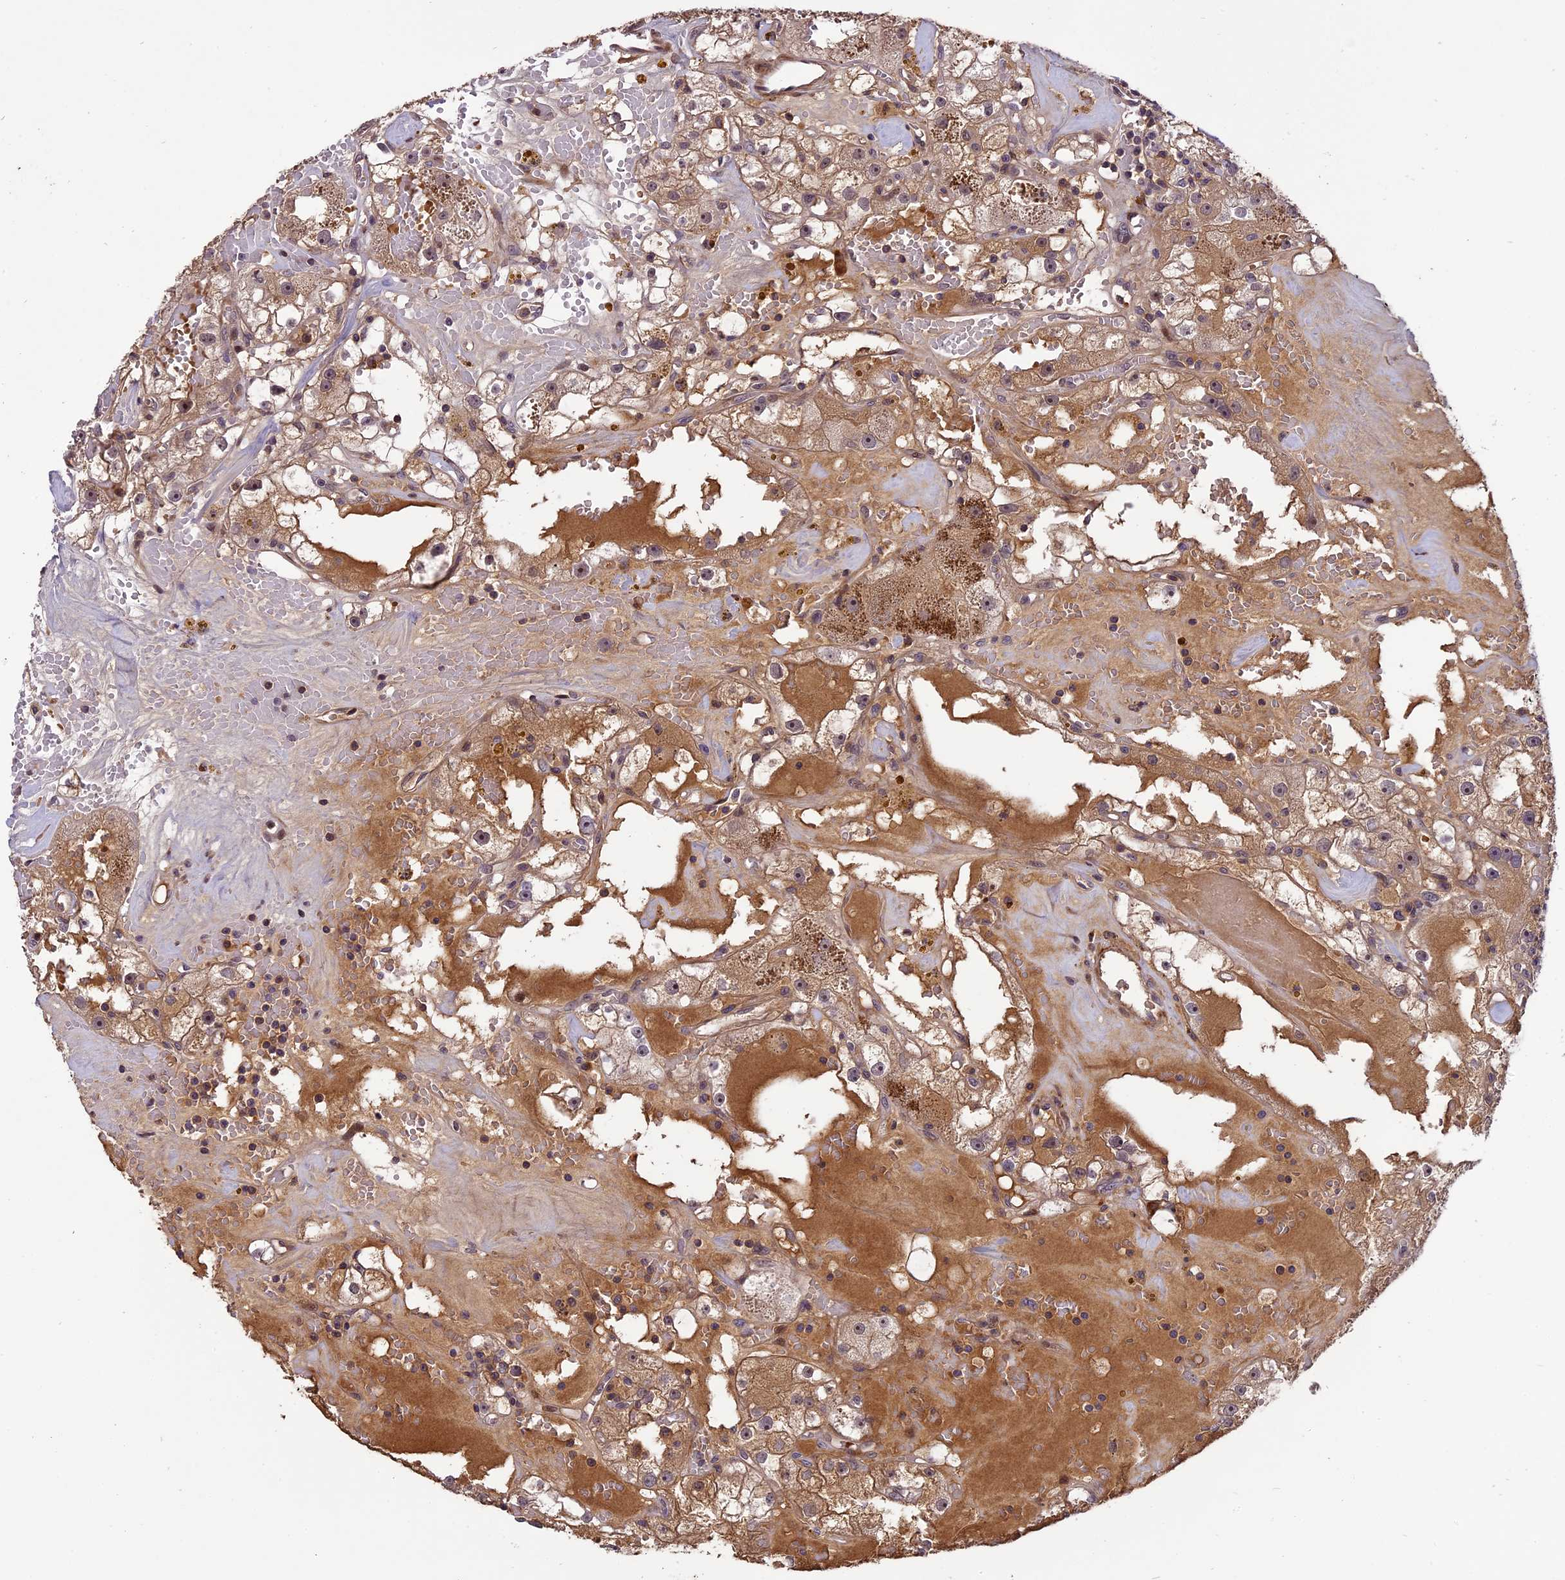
{"staining": {"intensity": "weak", "quantity": ">75%", "location": "cytoplasmic/membranous"}, "tissue": "renal cancer", "cell_type": "Tumor cells", "image_type": "cancer", "snomed": [{"axis": "morphology", "description": "Adenocarcinoma, NOS"}, {"axis": "topography", "description": "Kidney"}], "caption": "A photomicrograph of human adenocarcinoma (renal) stained for a protein displays weak cytoplasmic/membranous brown staining in tumor cells.", "gene": "ENHO", "patient": {"sex": "male", "age": 56}}